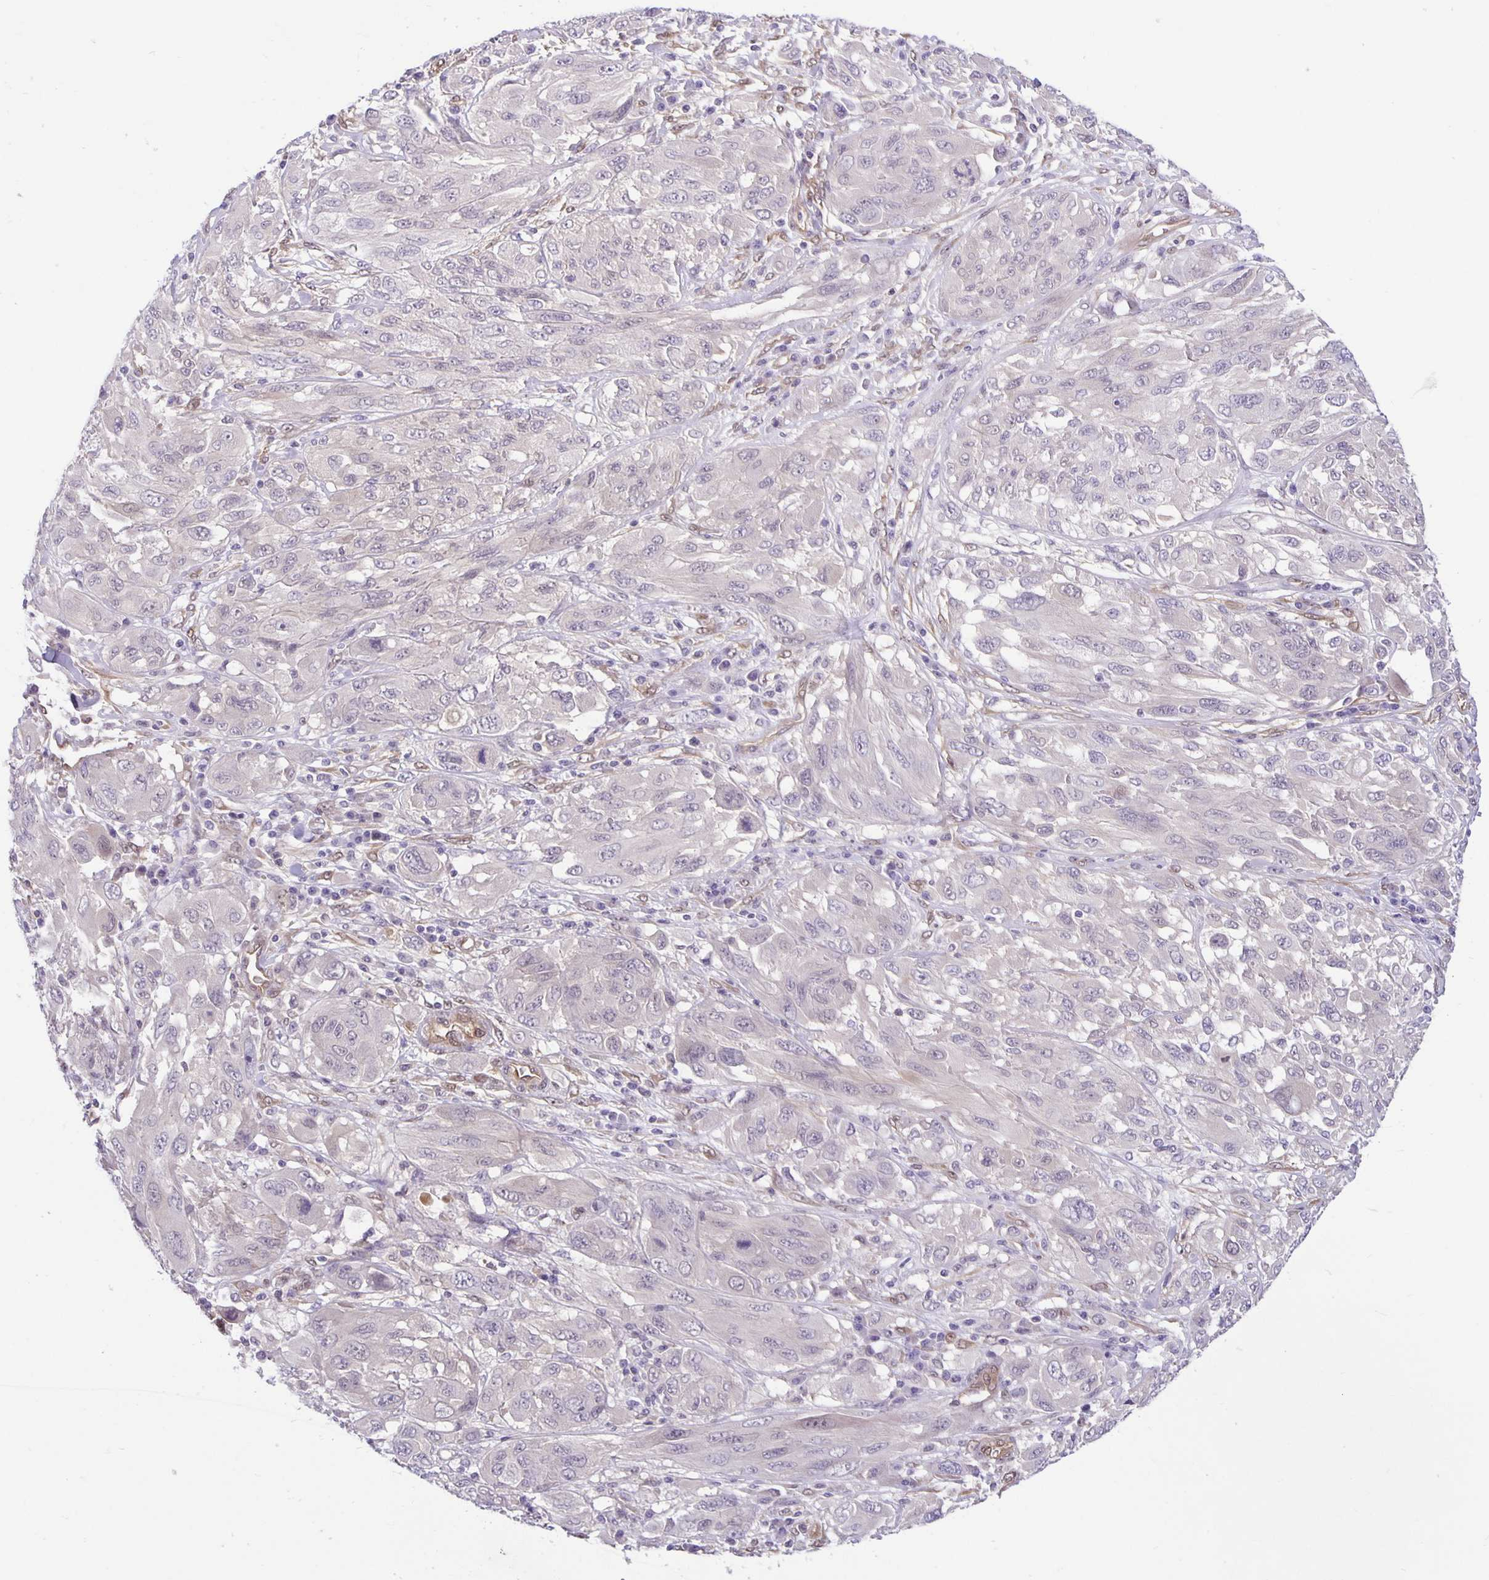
{"staining": {"intensity": "negative", "quantity": "none", "location": "none"}, "tissue": "melanoma", "cell_type": "Tumor cells", "image_type": "cancer", "snomed": [{"axis": "morphology", "description": "Malignant melanoma, NOS"}, {"axis": "topography", "description": "Skin"}], "caption": "IHC micrograph of malignant melanoma stained for a protein (brown), which exhibits no staining in tumor cells.", "gene": "TAX1BP3", "patient": {"sex": "female", "age": 91}}